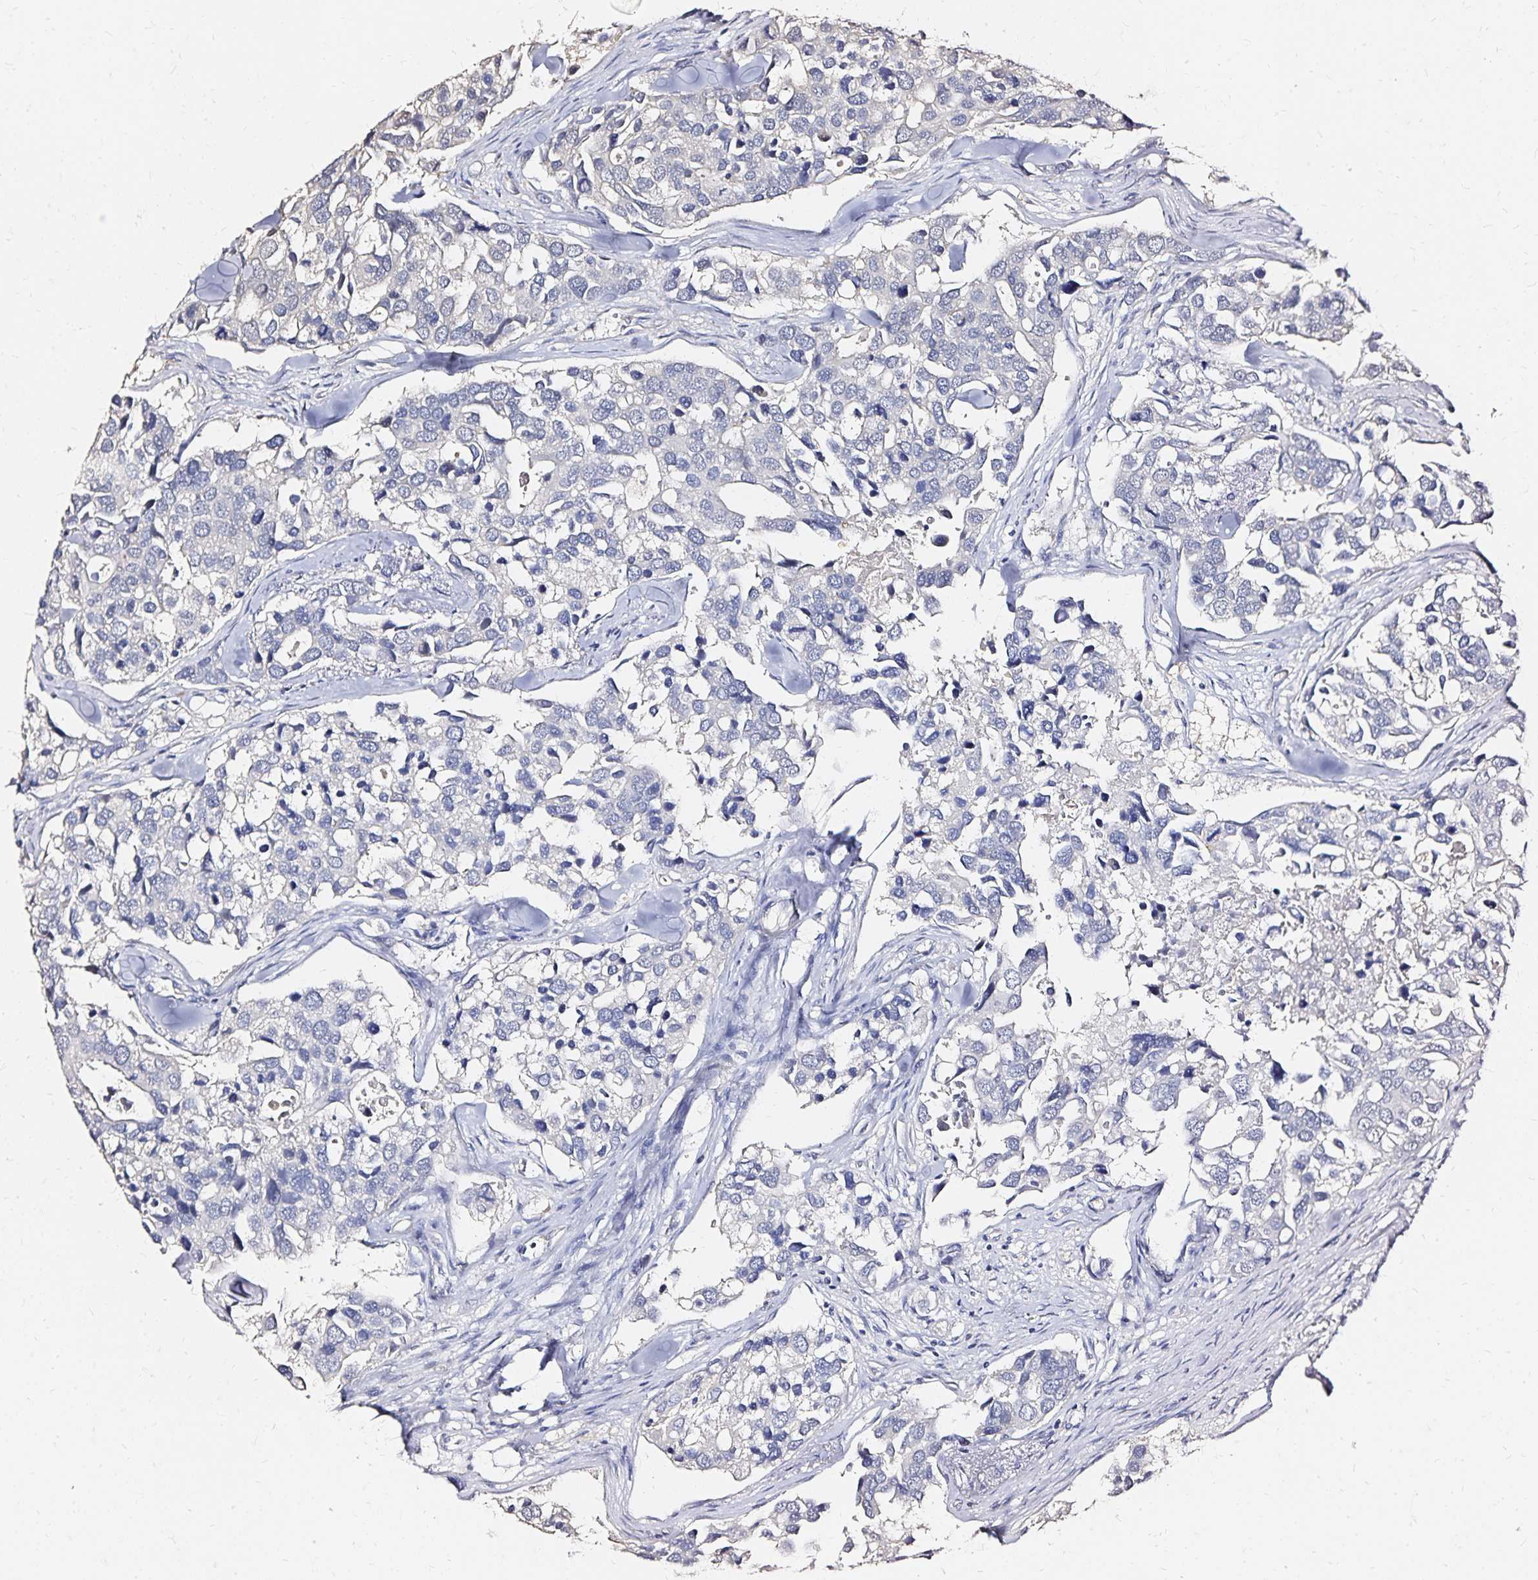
{"staining": {"intensity": "negative", "quantity": "none", "location": "none"}, "tissue": "breast cancer", "cell_type": "Tumor cells", "image_type": "cancer", "snomed": [{"axis": "morphology", "description": "Duct carcinoma"}, {"axis": "topography", "description": "Breast"}], "caption": "A histopathology image of infiltrating ductal carcinoma (breast) stained for a protein demonstrates no brown staining in tumor cells.", "gene": "SLC5A1", "patient": {"sex": "female", "age": 83}}